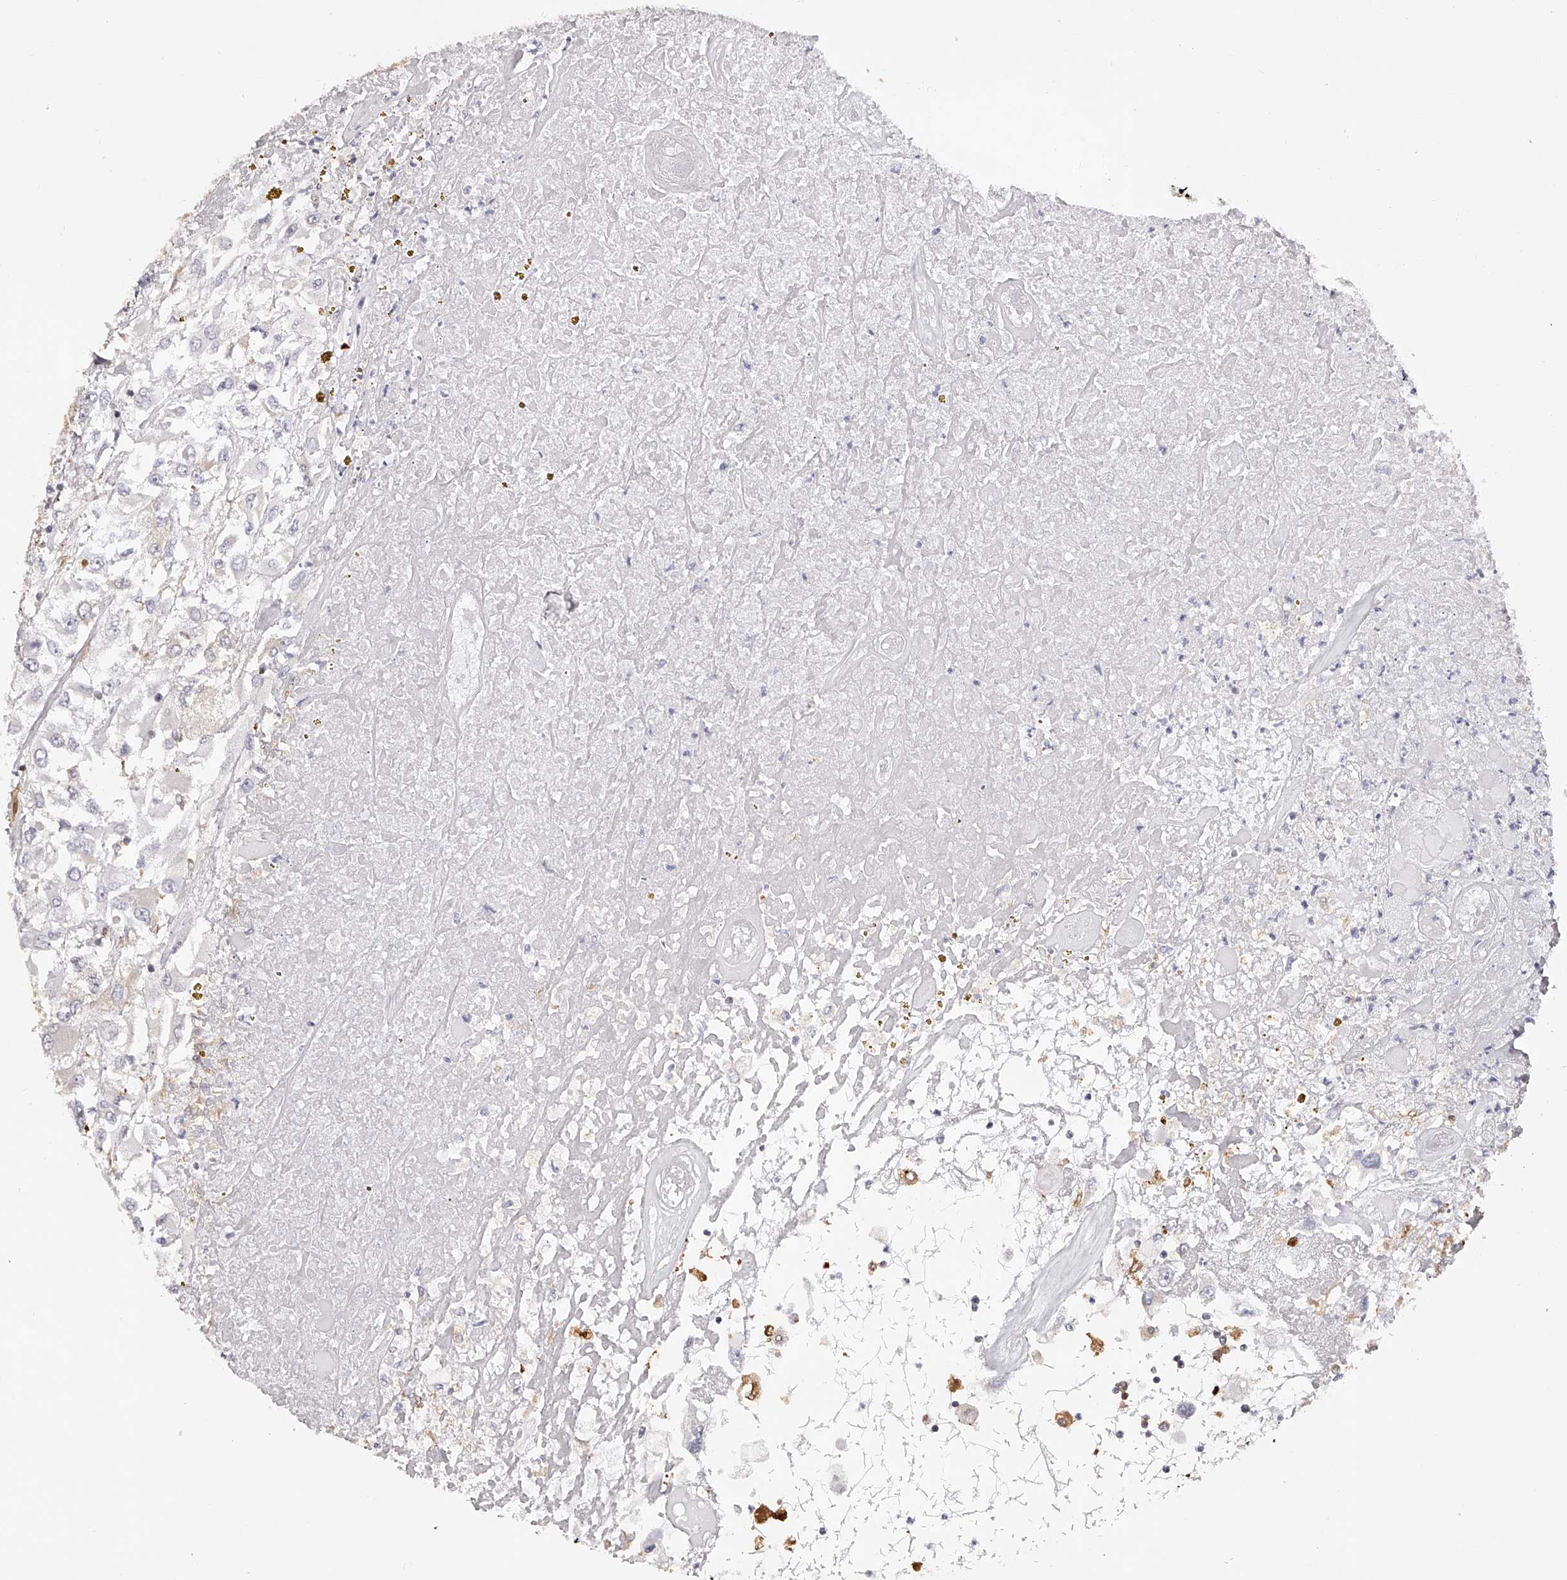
{"staining": {"intensity": "negative", "quantity": "none", "location": "none"}, "tissue": "renal cancer", "cell_type": "Tumor cells", "image_type": "cancer", "snomed": [{"axis": "morphology", "description": "Adenocarcinoma, NOS"}, {"axis": "topography", "description": "Kidney"}], "caption": "The immunohistochemistry (IHC) histopathology image has no significant staining in tumor cells of renal cancer tissue. (Stains: DAB immunohistochemistry with hematoxylin counter stain, Microscopy: brightfield microscopy at high magnification).", "gene": "LAP3", "patient": {"sex": "female", "age": 52}}